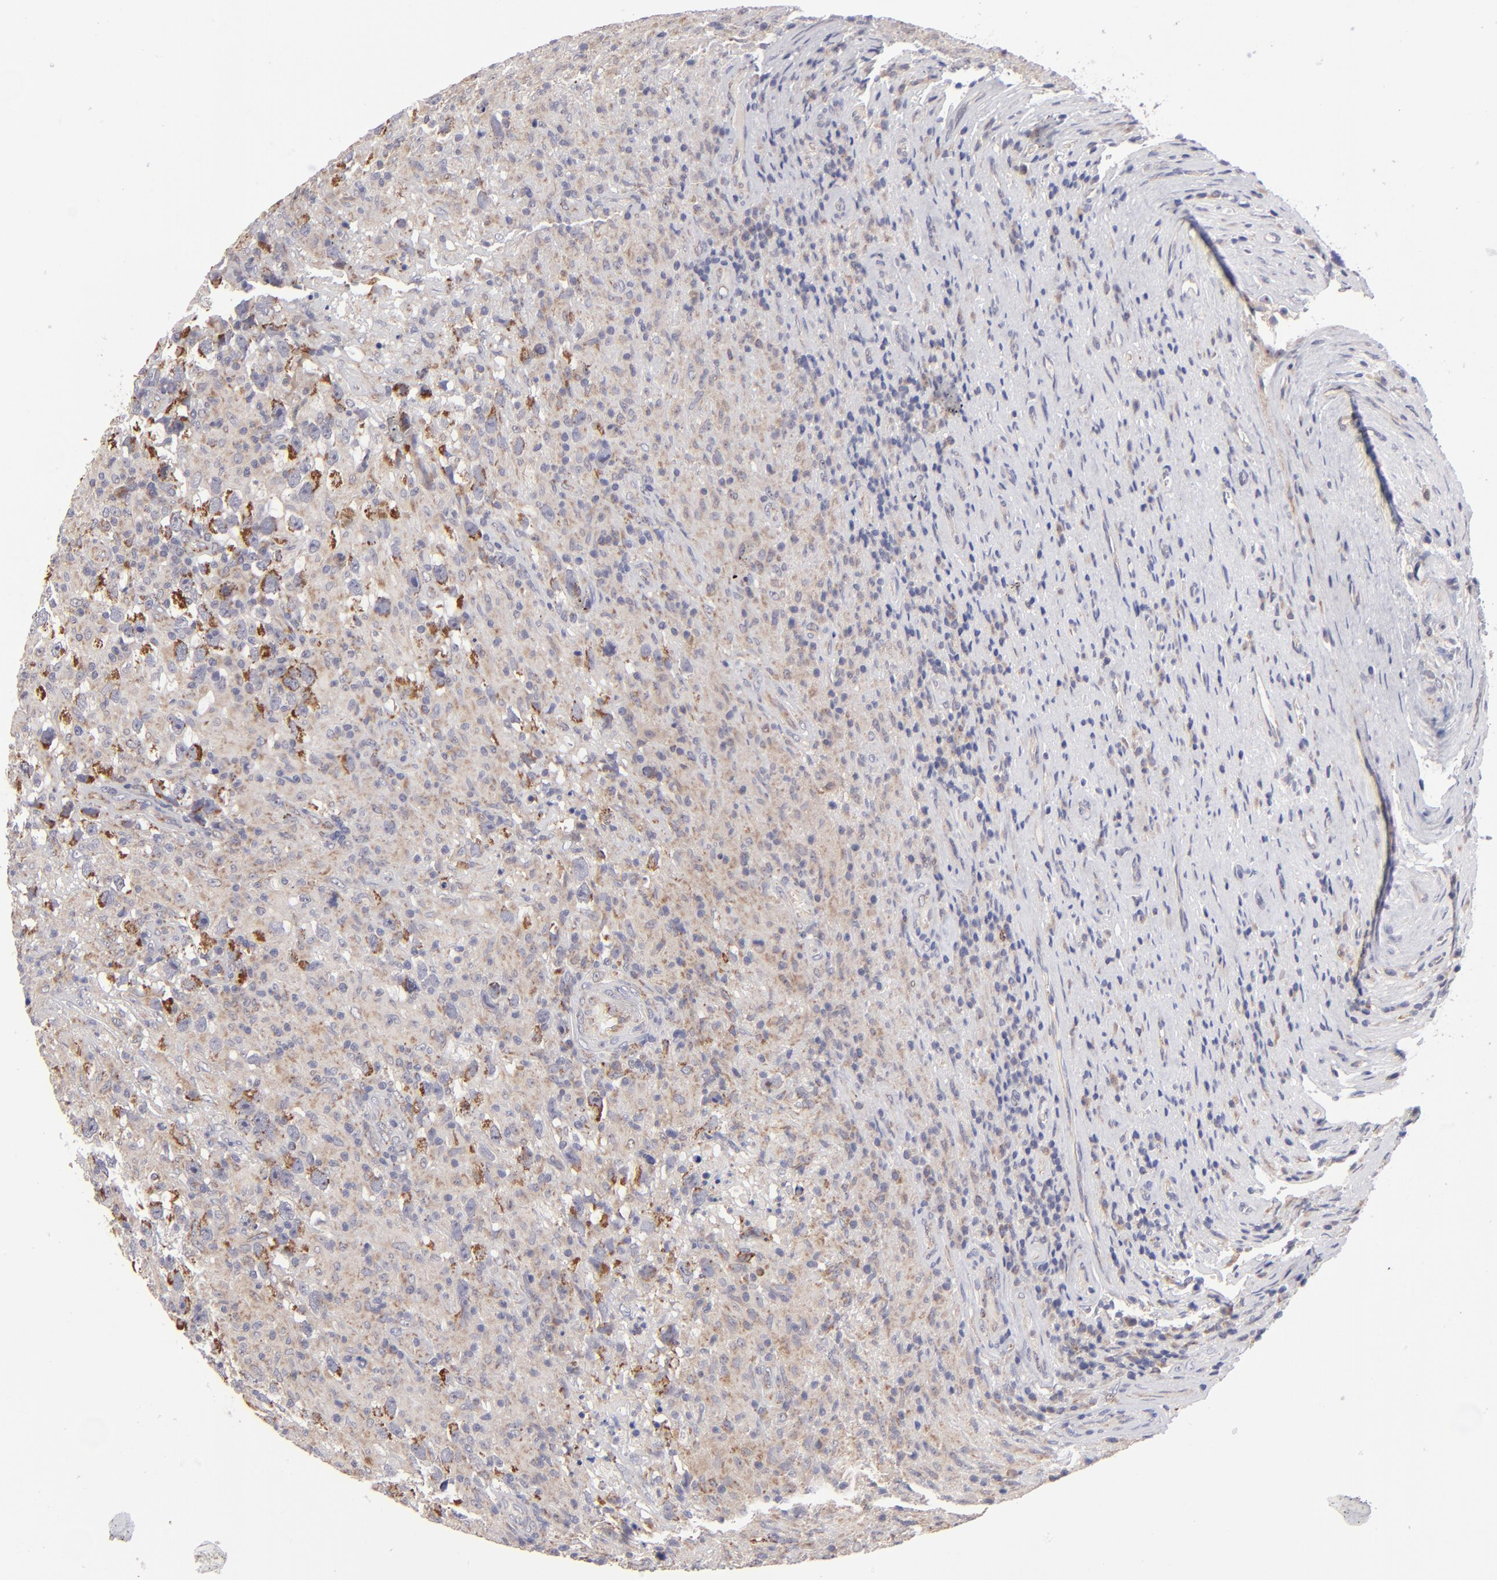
{"staining": {"intensity": "moderate", "quantity": ">75%", "location": "cytoplasmic/membranous"}, "tissue": "testis cancer", "cell_type": "Tumor cells", "image_type": "cancer", "snomed": [{"axis": "morphology", "description": "Seminoma, NOS"}, {"axis": "topography", "description": "Testis"}], "caption": "Immunohistochemical staining of testis cancer displays moderate cytoplasmic/membranous protein positivity in approximately >75% of tumor cells.", "gene": "HCCS", "patient": {"sex": "male", "age": 34}}